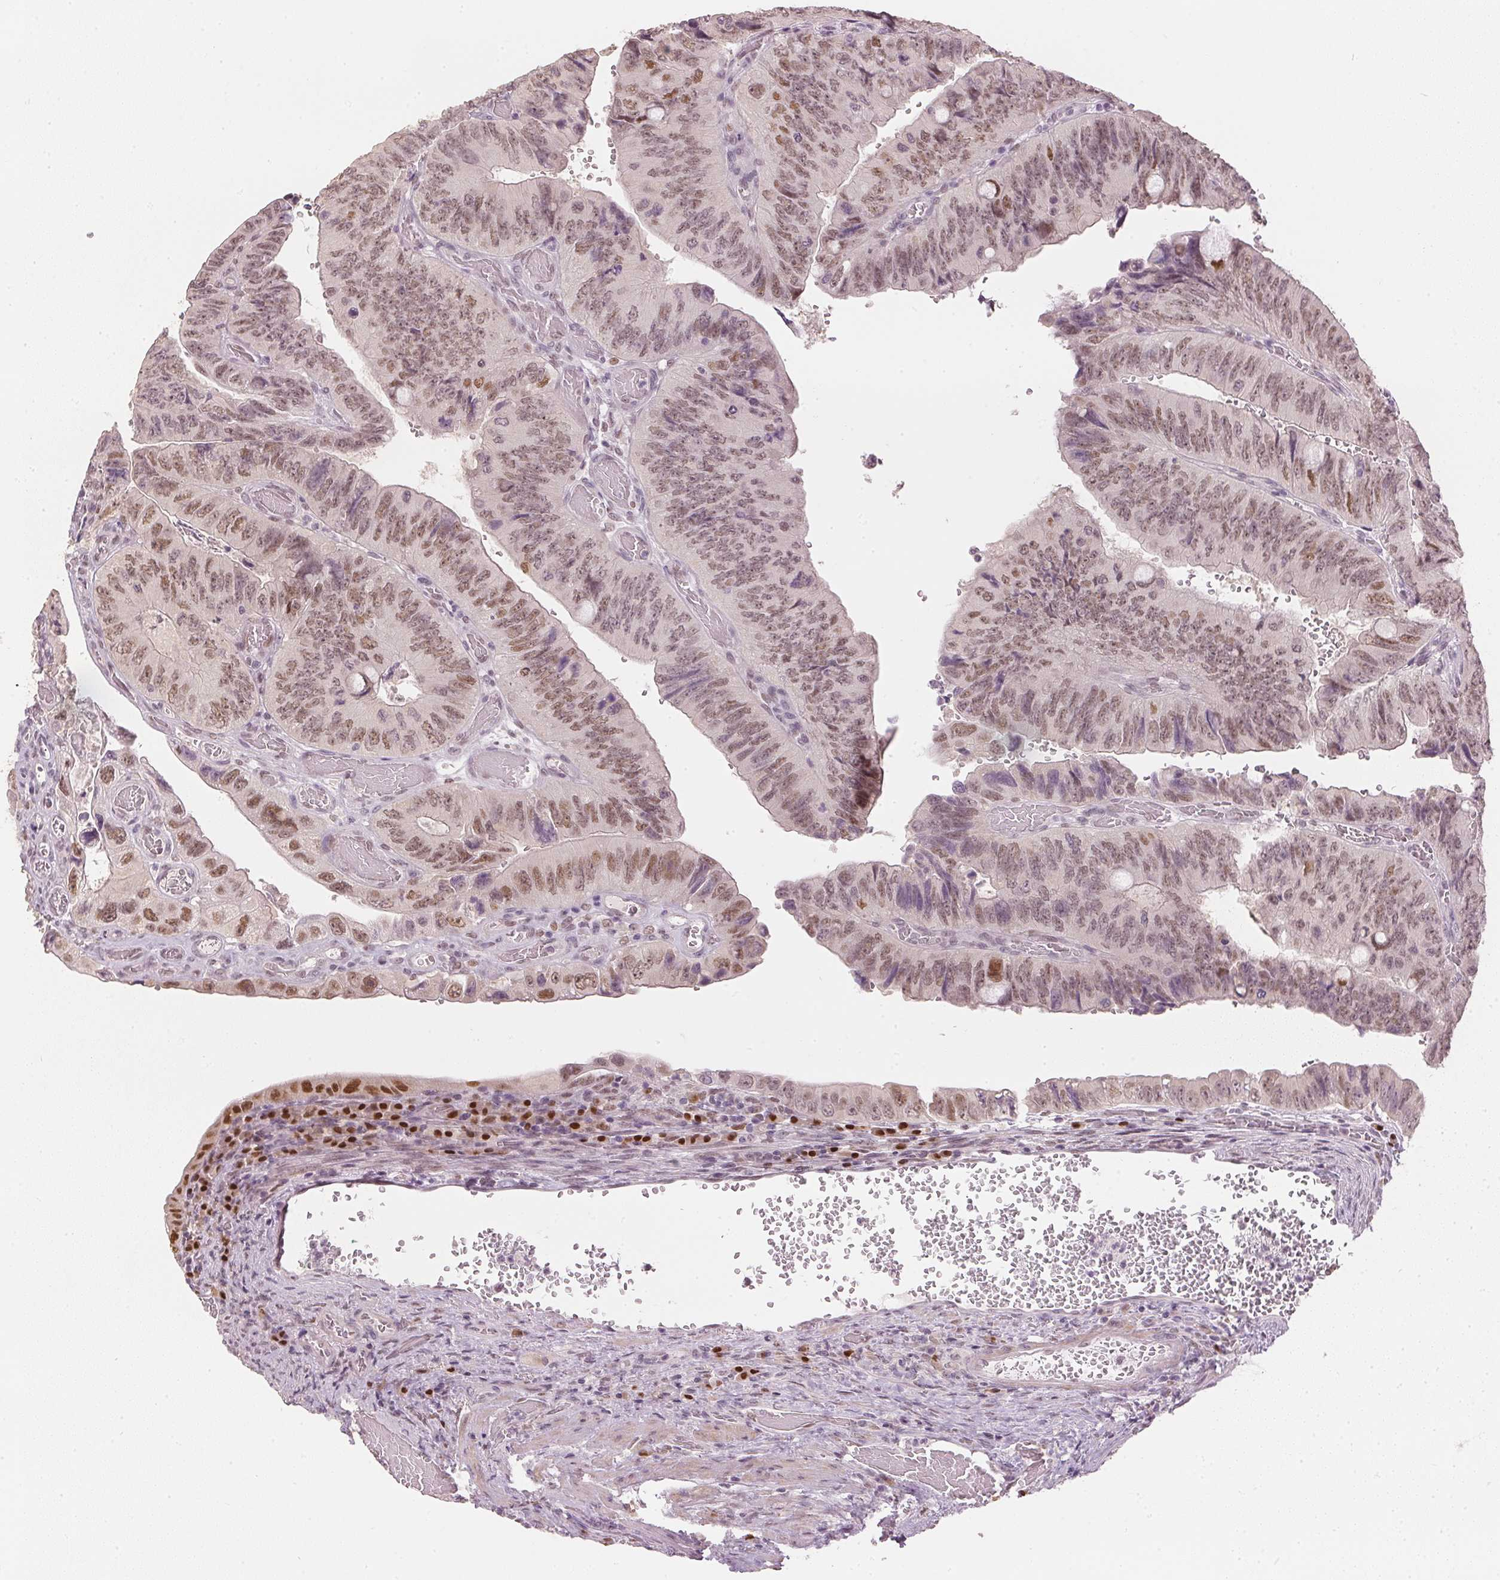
{"staining": {"intensity": "moderate", "quantity": "25%-75%", "location": "nuclear"}, "tissue": "colorectal cancer", "cell_type": "Tumor cells", "image_type": "cancer", "snomed": [{"axis": "morphology", "description": "Adenocarcinoma, NOS"}, {"axis": "topography", "description": "Colon"}], "caption": "The image reveals immunohistochemical staining of adenocarcinoma (colorectal). There is moderate nuclear positivity is identified in approximately 25%-75% of tumor cells.", "gene": "SLC39A3", "patient": {"sex": "female", "age": 84}}